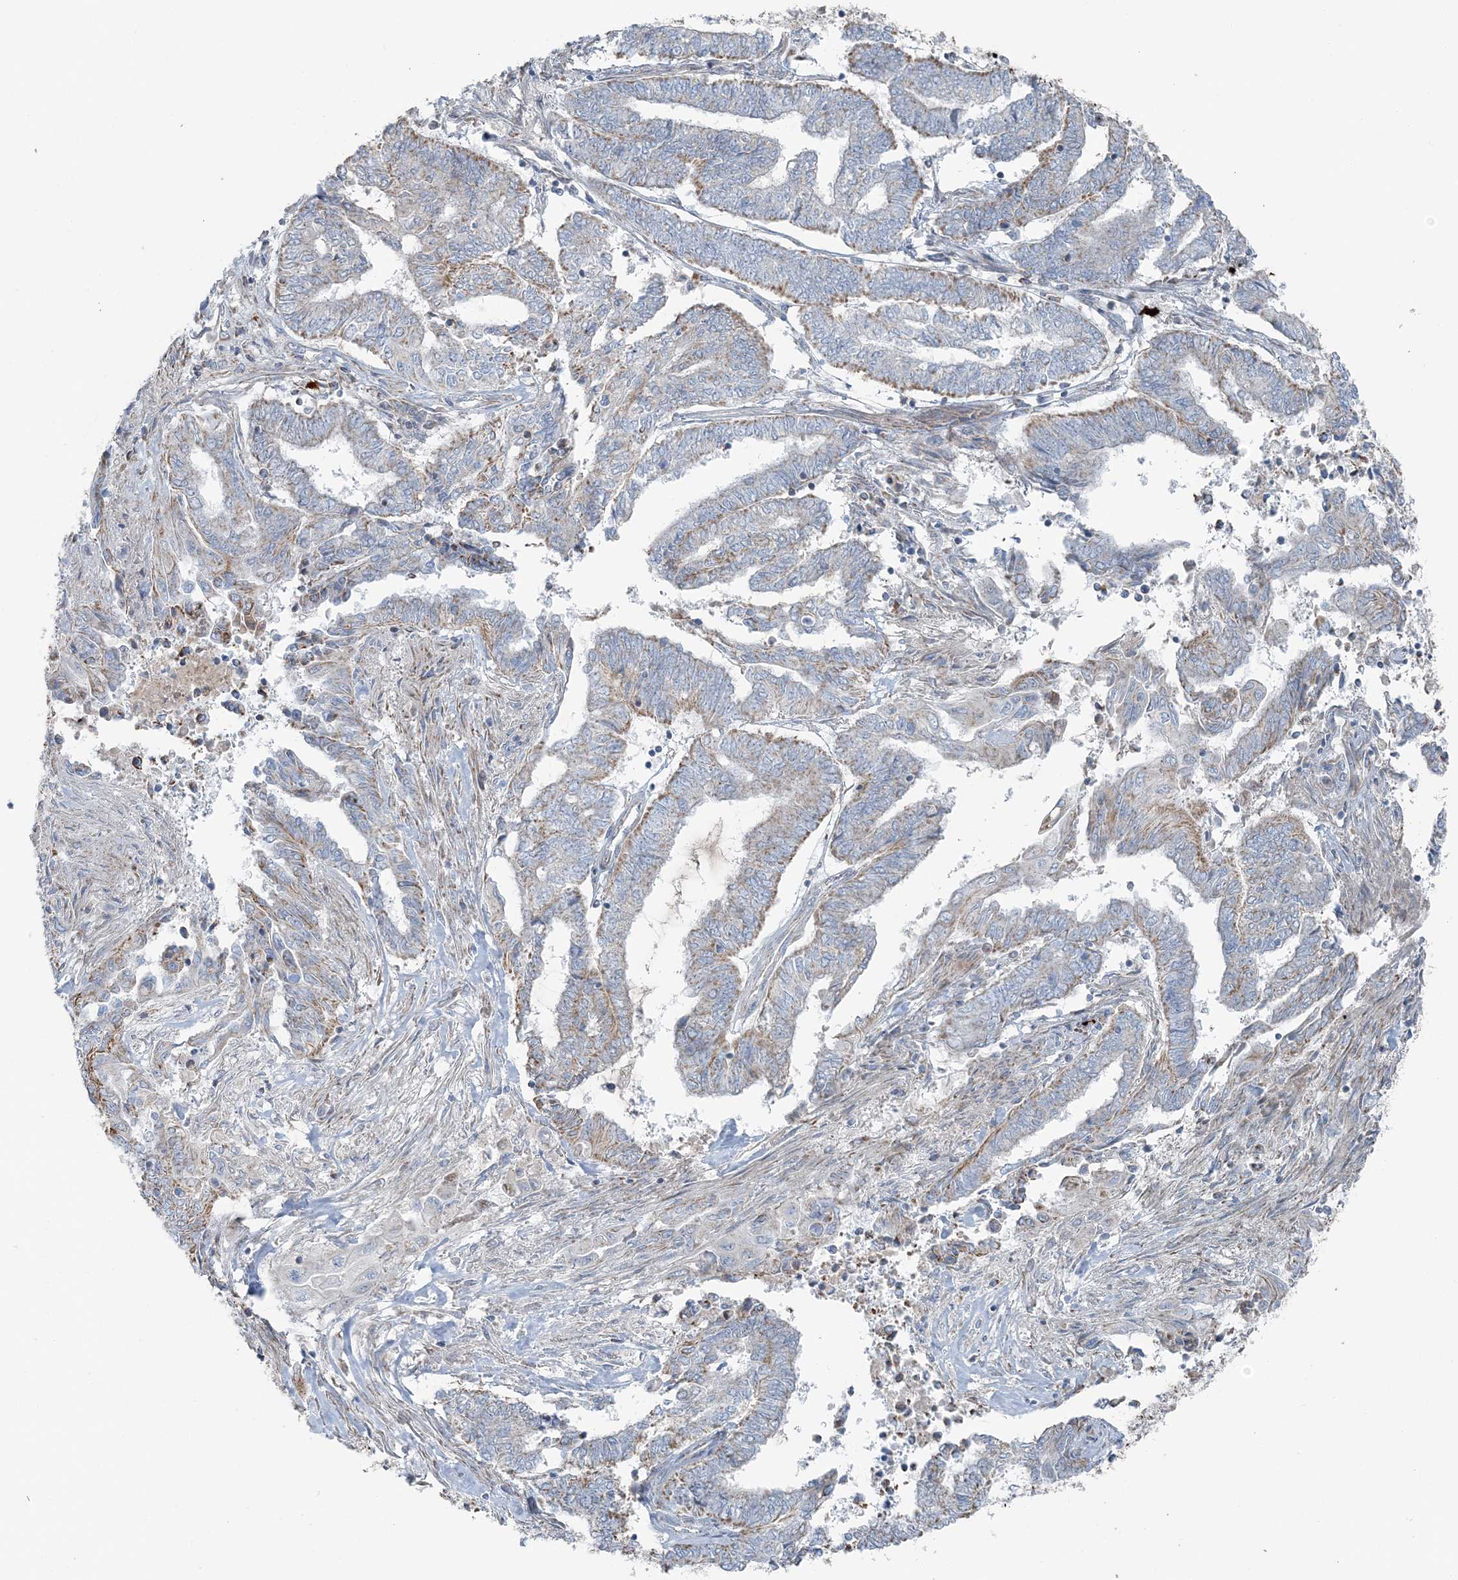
{"staining": {"intensity": "moderate", "quantity": "25%-75%", "location": "cytoplasmic/membranous"}, "tissue": "endometrial cancer", "cell_type": "Tumor cells", "image_type": "cancer", "snomed": [{"axis": "morphology", "description": "Adenocarcinoma, NOS"}, {"axis": "topography", "description": "Uterus"}, {"axis": "topography", "description": "Endometrium"}], "caption": "Immunohistochemical staining of endometrial cancer (adenocarcinoma) displays medium levels of moderate cytoplasmic/membranous protein positivity in about 25%-75% of tumor cells.", "gene": "SLC22A16", "patient": {"sex": "female", "age": 70}}